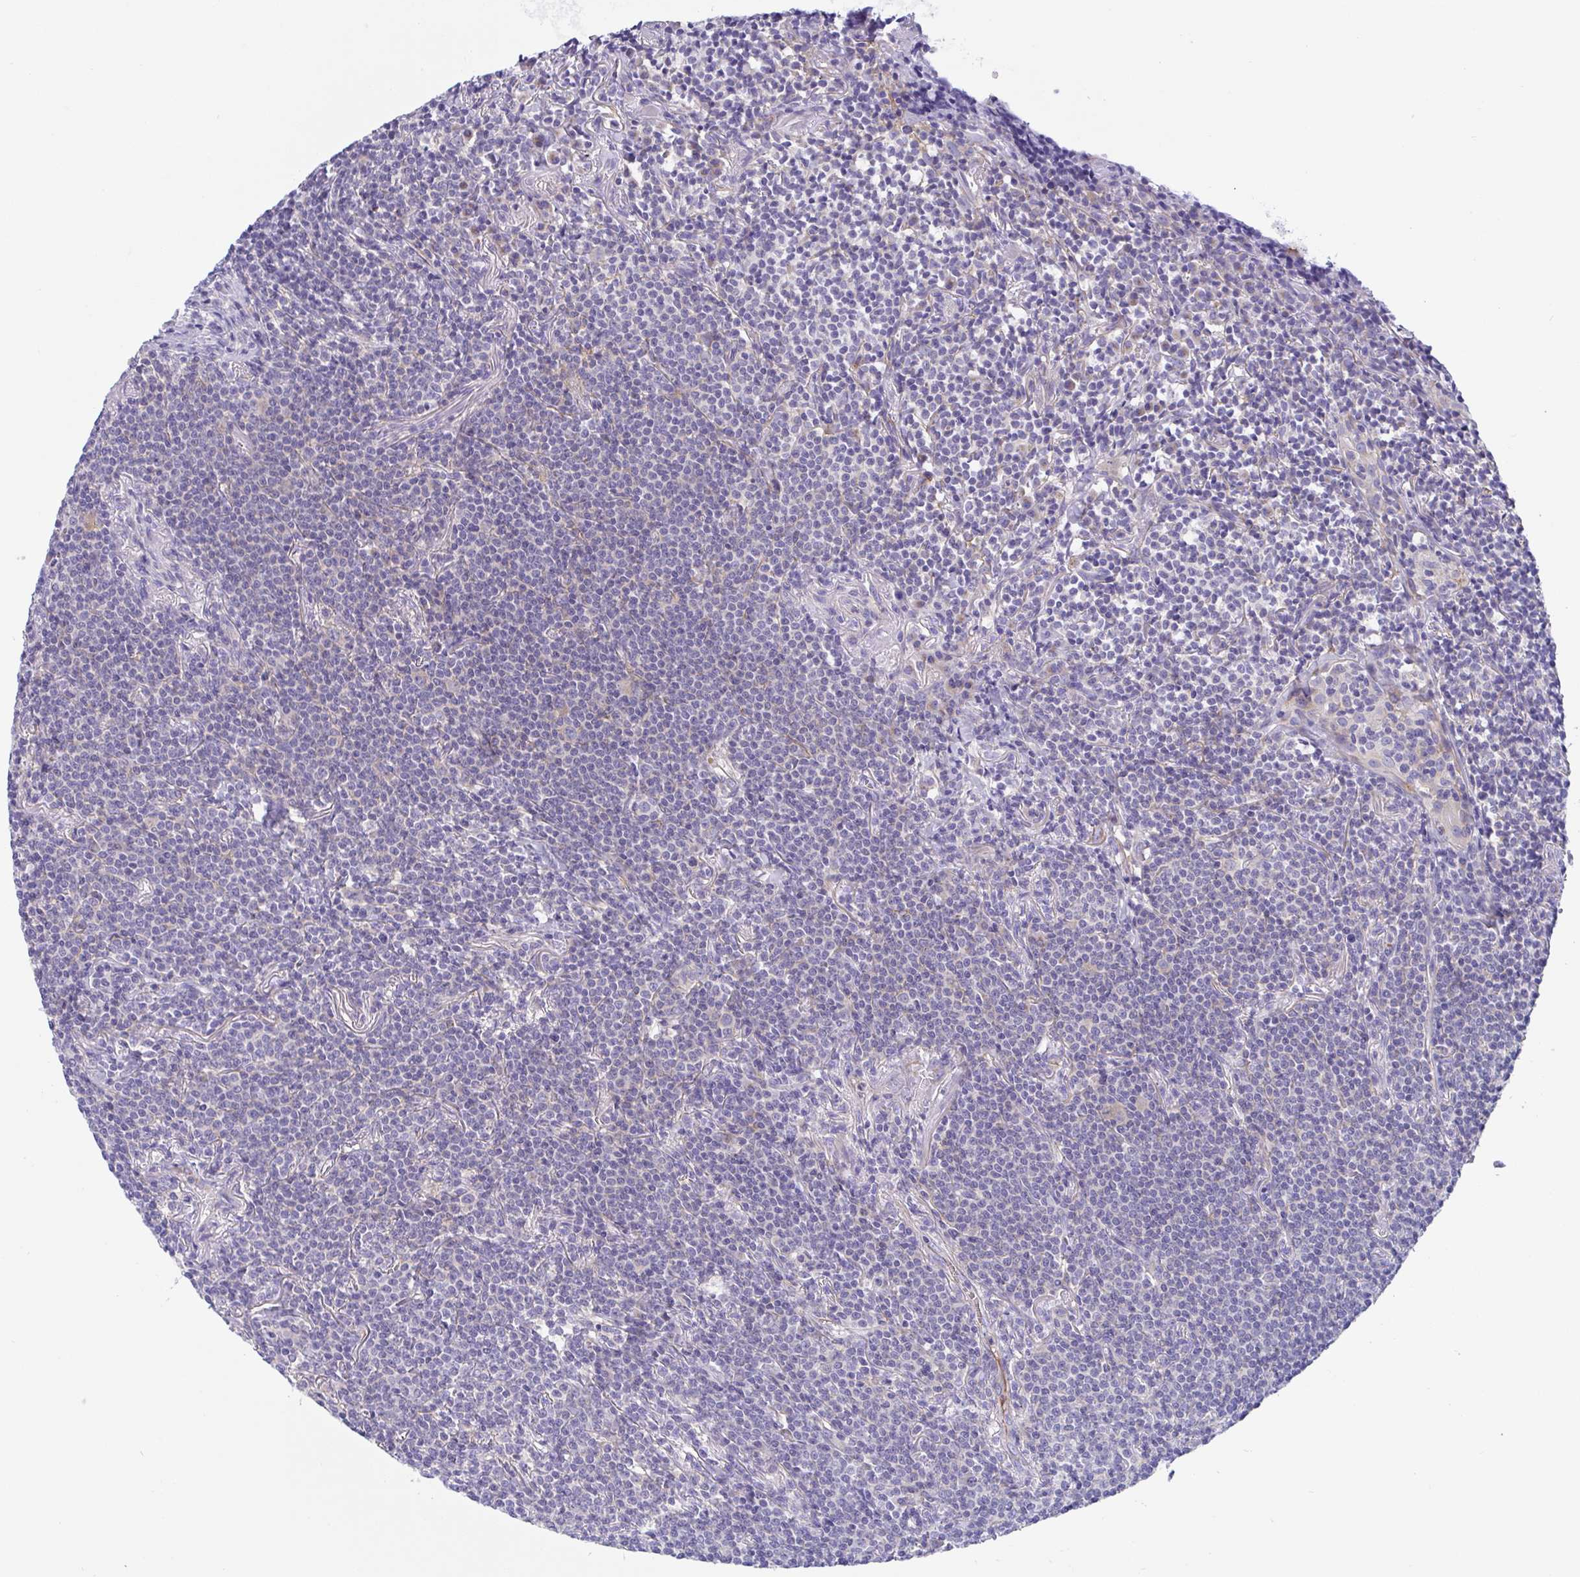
{"staining": {"intensity": "negative", "quantity": "none", "location": "none"}, "tissue": "lymphoma", "cell_type": "Tumor cells", "image_type": "cancer", "snomed": [{"axis": "morphology", "description": "Malignant lymphoma, non-Hodgkin's type, Low grade"}, {"axis": "topography", "description": "Lung"}], "caption": "An image of lymphoma stained for a protein displays no brown staining in tumor cells.", "gene": "OXLD1", "patient": {"sex": "female", "age": 71}}